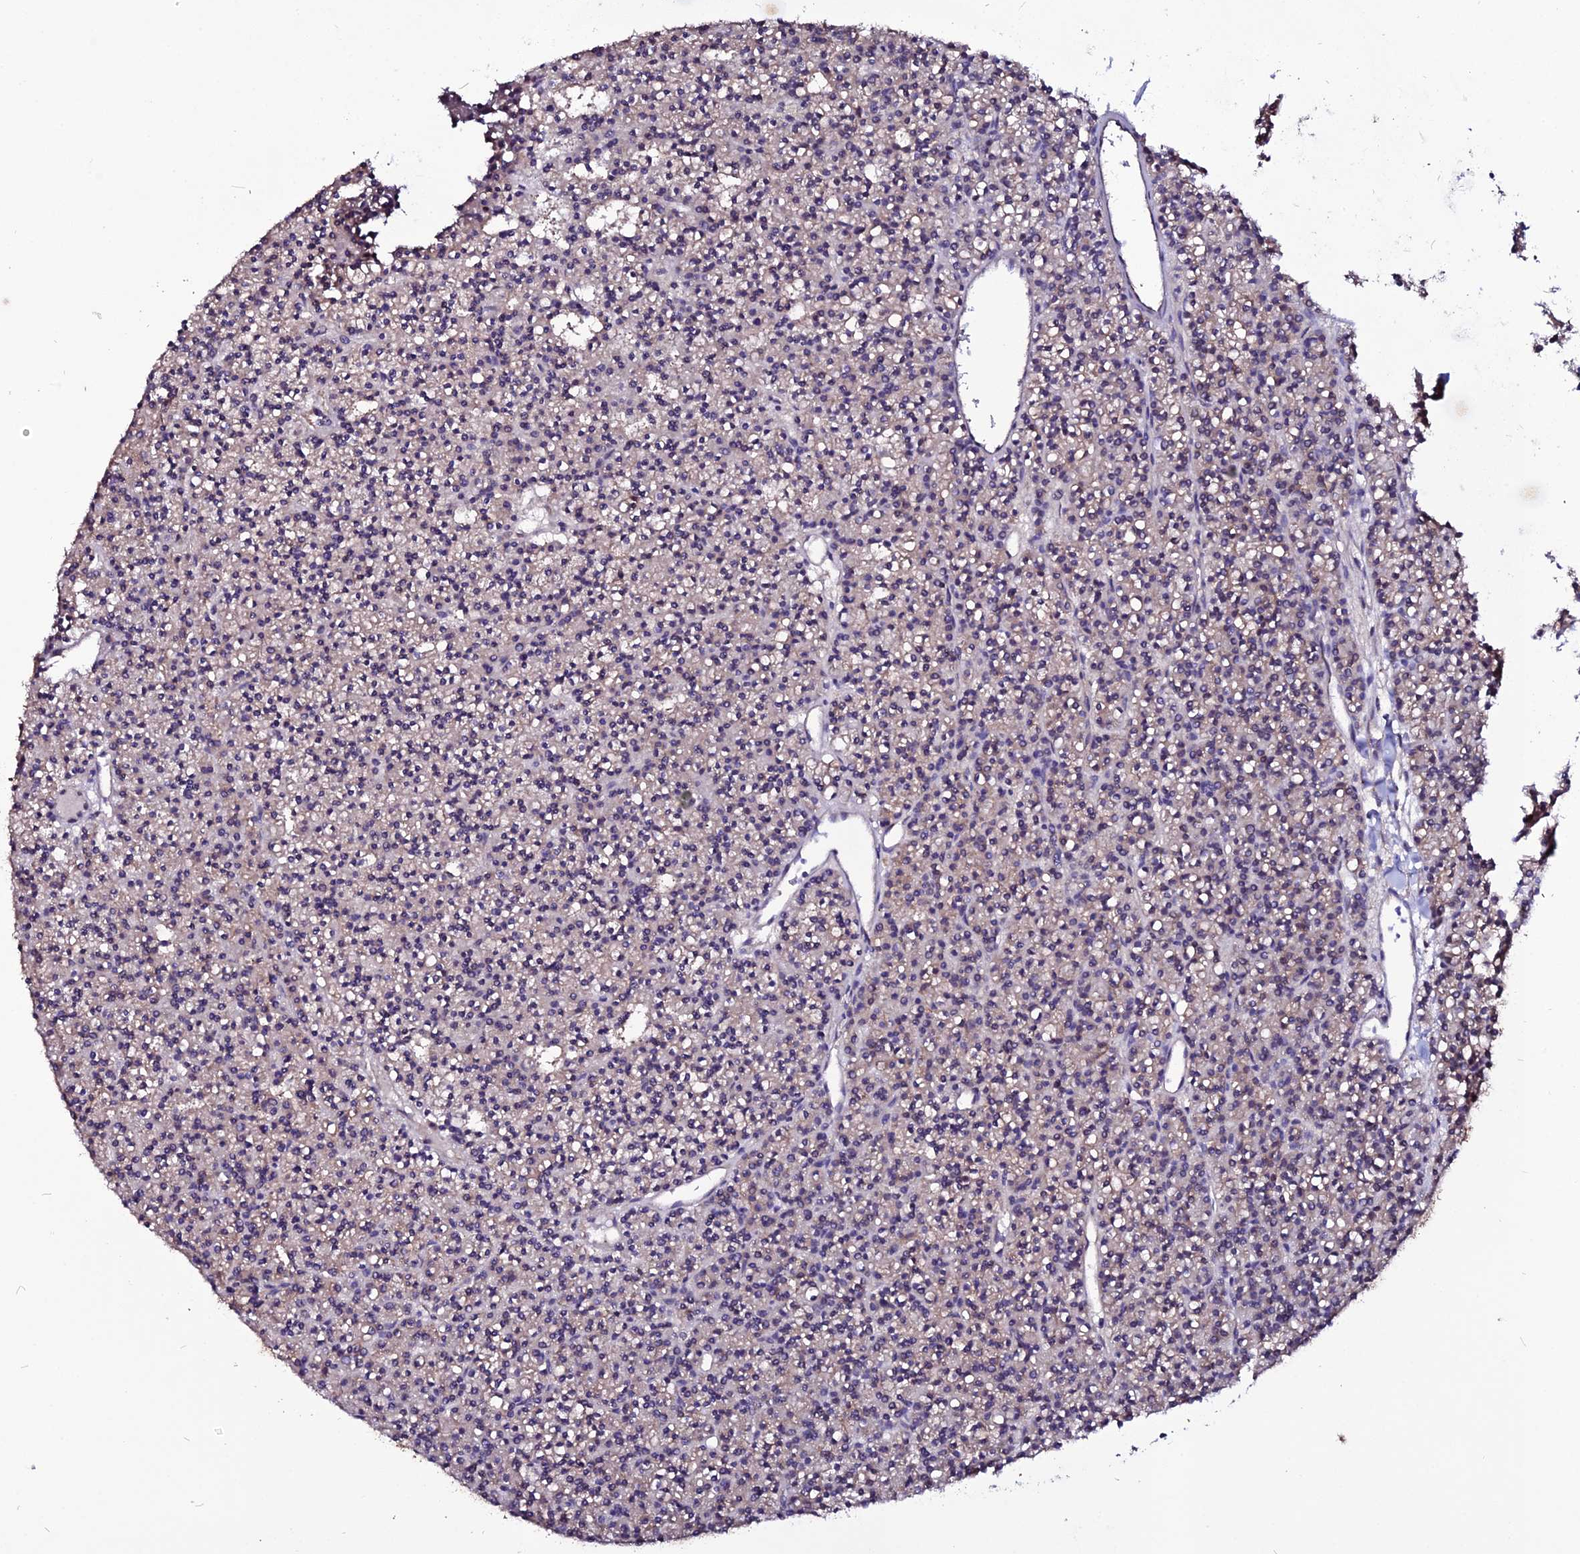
{"staining": {"intensity": "negative", "quantity": "none", "location": "none"}, "tissue": "parathyroid gland", "cell_type": "Glandular cells", "image_type": "normal", "snomed": [{"axis": "morphology", "description": "Normal tissue, NOS"}, {"axis": "topography", "description": "Parathyroid gland"}], "caption": "Immunohistochemical staining of normal parathyroid gland reveals no significant expression in glandular cells. (Stains: DAB immunohistochemistry with hematoxylin counter stain, Microscopy: brightfield microscopy at high magnification).", "gene": "USP17L10", "patient": {"sex": "female", "age": 45}}